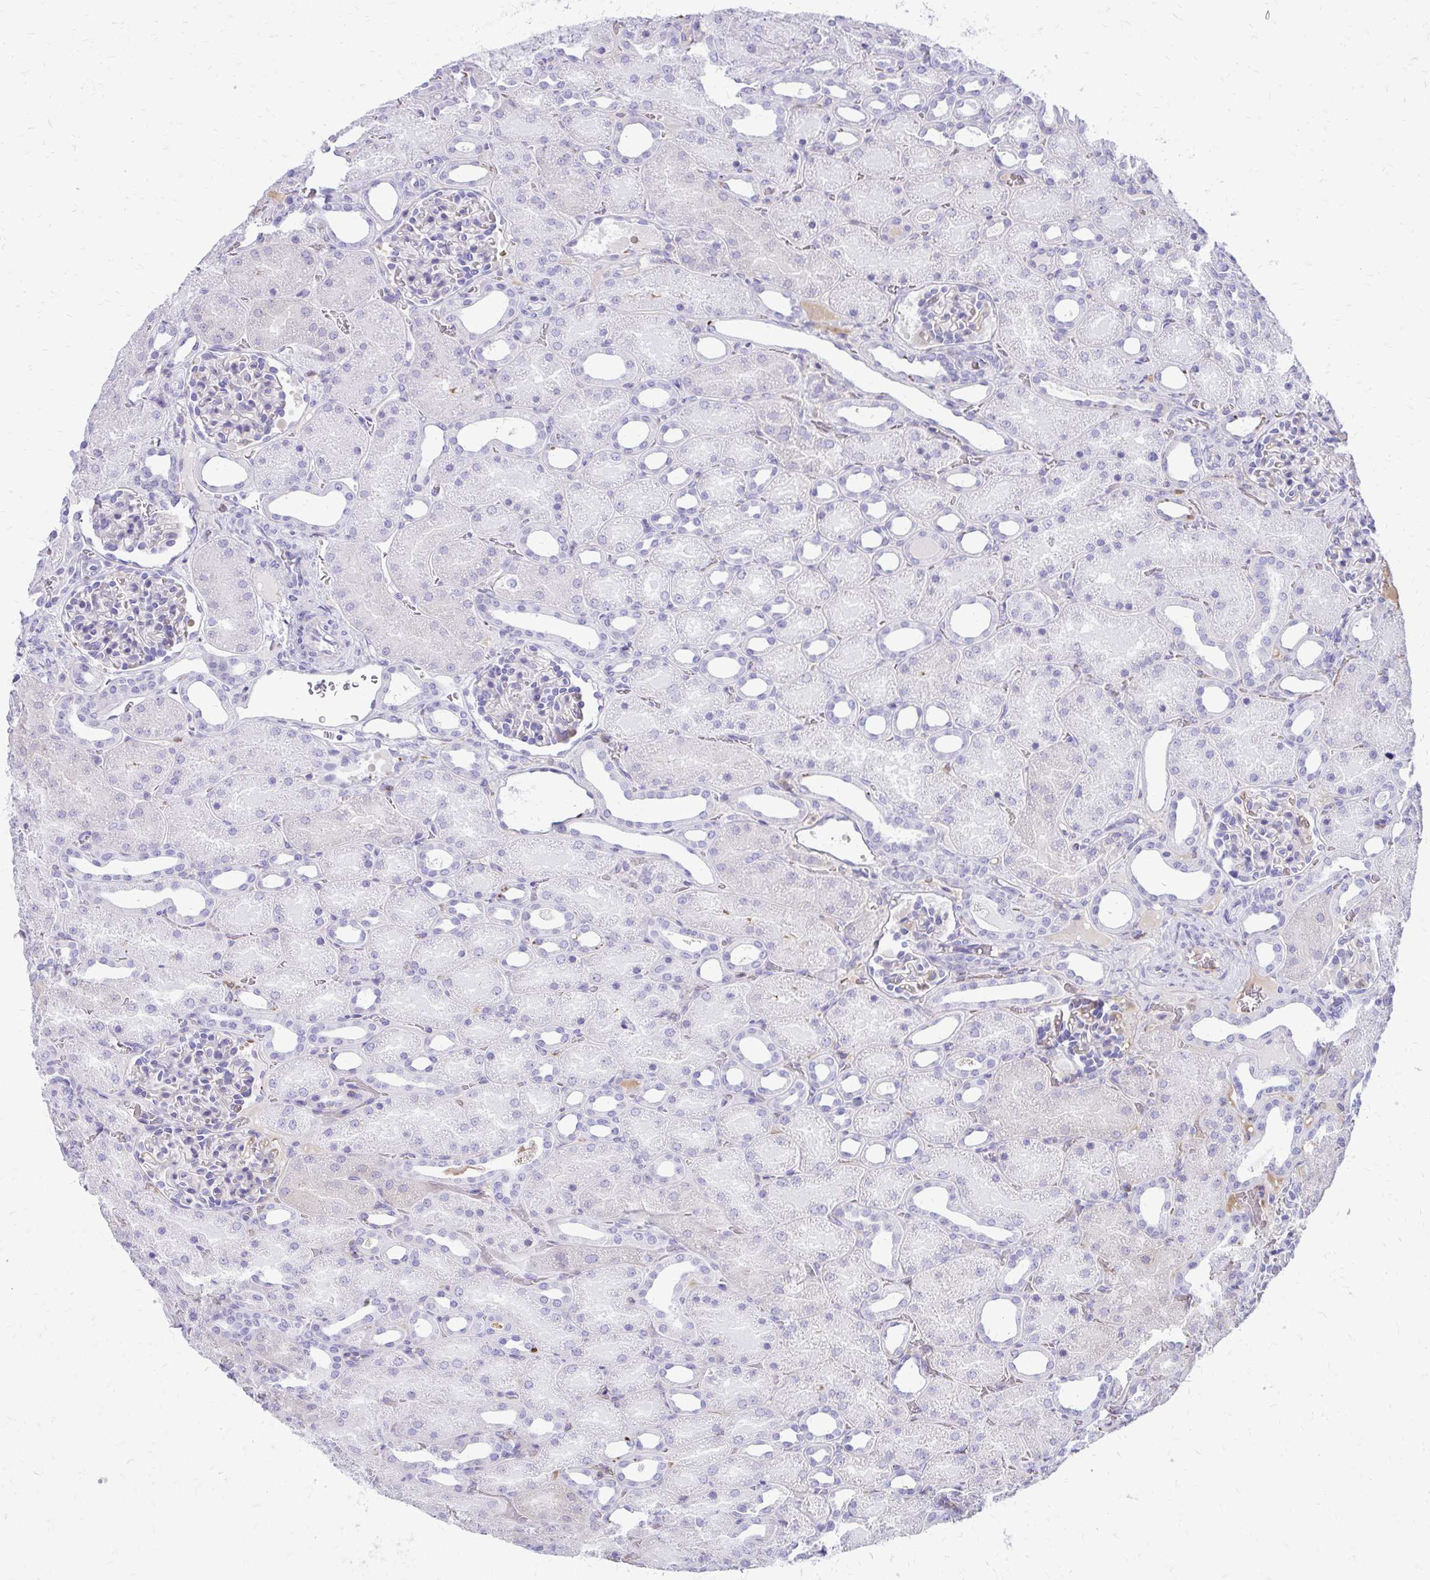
{"staining": {"intensity": "negative", "quantity": "none", "location": "none"}, "tissue": "kidney", "cell_type": "Cells in glomeruli", "image_type": "normal", "snomed": [{"axis": "morphology", "description": "Normal tissue, NOS"}, {"axis": "topography", "description": "Kidney"}], "caption": "Immunohistochemistry (IHC) histopathology image of benign human kidney stained for a protein (brown), which exhibits no positivity in cells in glomeruli.", "gene": "SIGLEC11", "patient": {"sex": "male", "age": 2}}